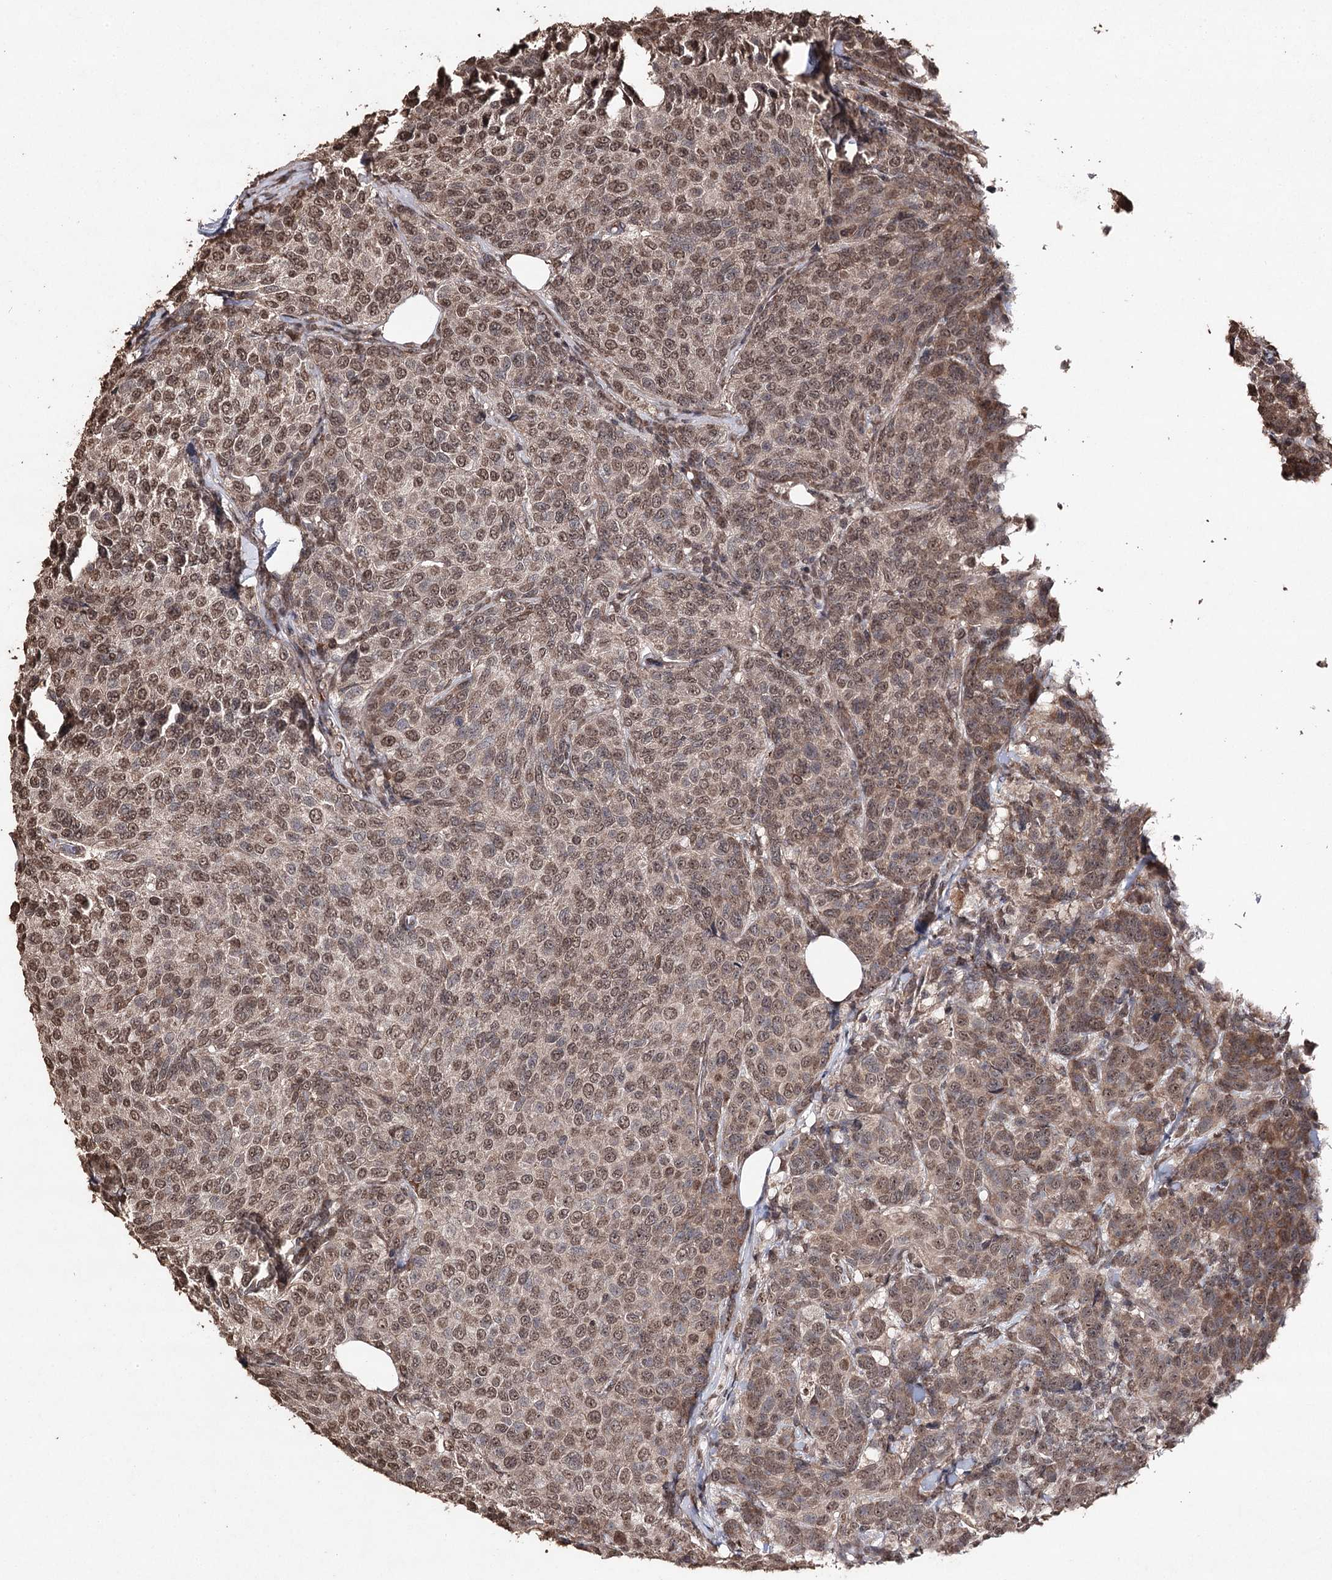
{"staining": {"intensity": "moderate", "quantity": ">75%", "location": "cytoplasmic/membranous,nuclear"}, "tissue": "breast cancer", "cell_type": "Tumor cells", "image_type": "cancer", "snomed": [{"axis": "morphology", "description": "Duct carcinoma"}, {"axis": "topography", "description": "Breast"}], "caption": "IHC (DAB) staining of human breast cancer demonstrates moderate cytoplasmic/membranous and nuclear protein positivity in approximately >75% of tumor cells.", "gene": "ATG14", "patient": {"sex": "female", "age": 55}}